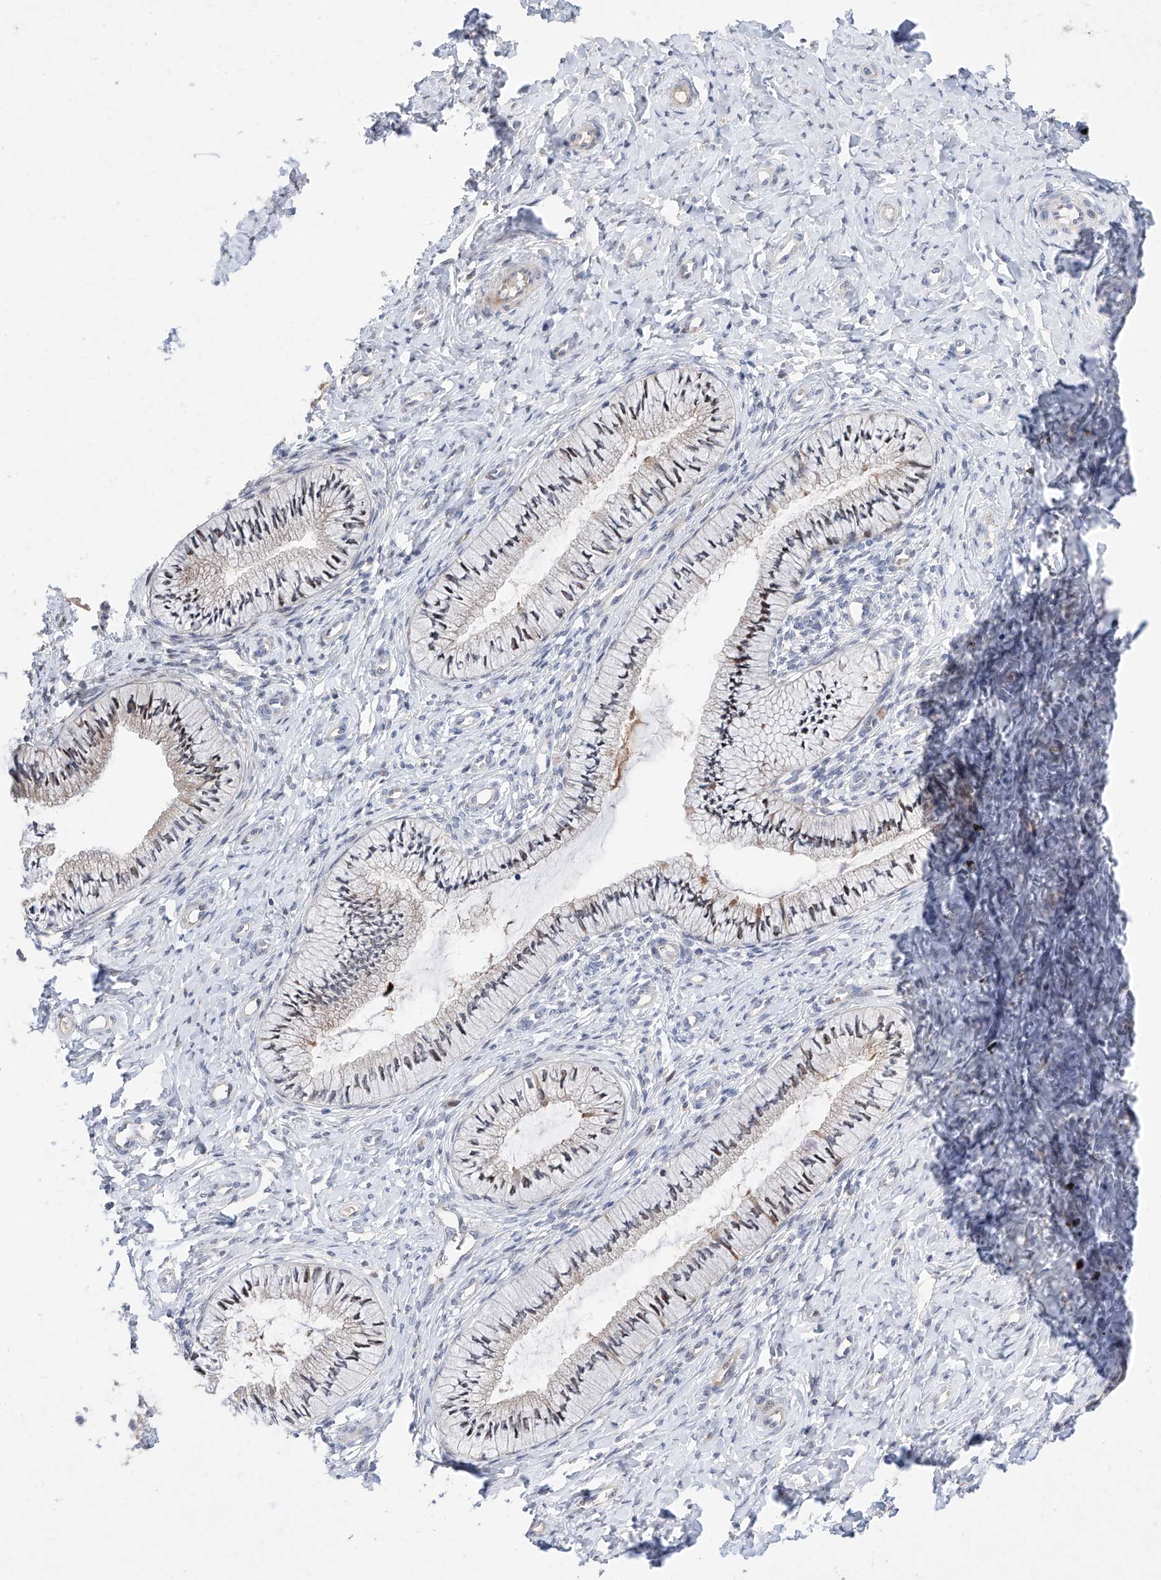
{"staining": {"intensity": "moderate", "quantity": "25%-75%", "location": "nuclear"}, "tissue": "cervix", "cell_type": "Glandular cells", "image_type": "normal", "snomed": [{"axis": "morphology", "description": "Normal tissue, NOS"}, {"axis": "topography", "description": "Cervix"}], "caption": "A brown stain shows moderate nuclear expression of a protein in glandular cells of unremarkable human cervix. The staining was performed using DAB (3,3'-diaminobenzidine), with brown indicating positive protein expression. Nuclei are stained blue with hematoxylin.", "gene": "FUCA2", "patient": {"sex": "female", "age": 36}}